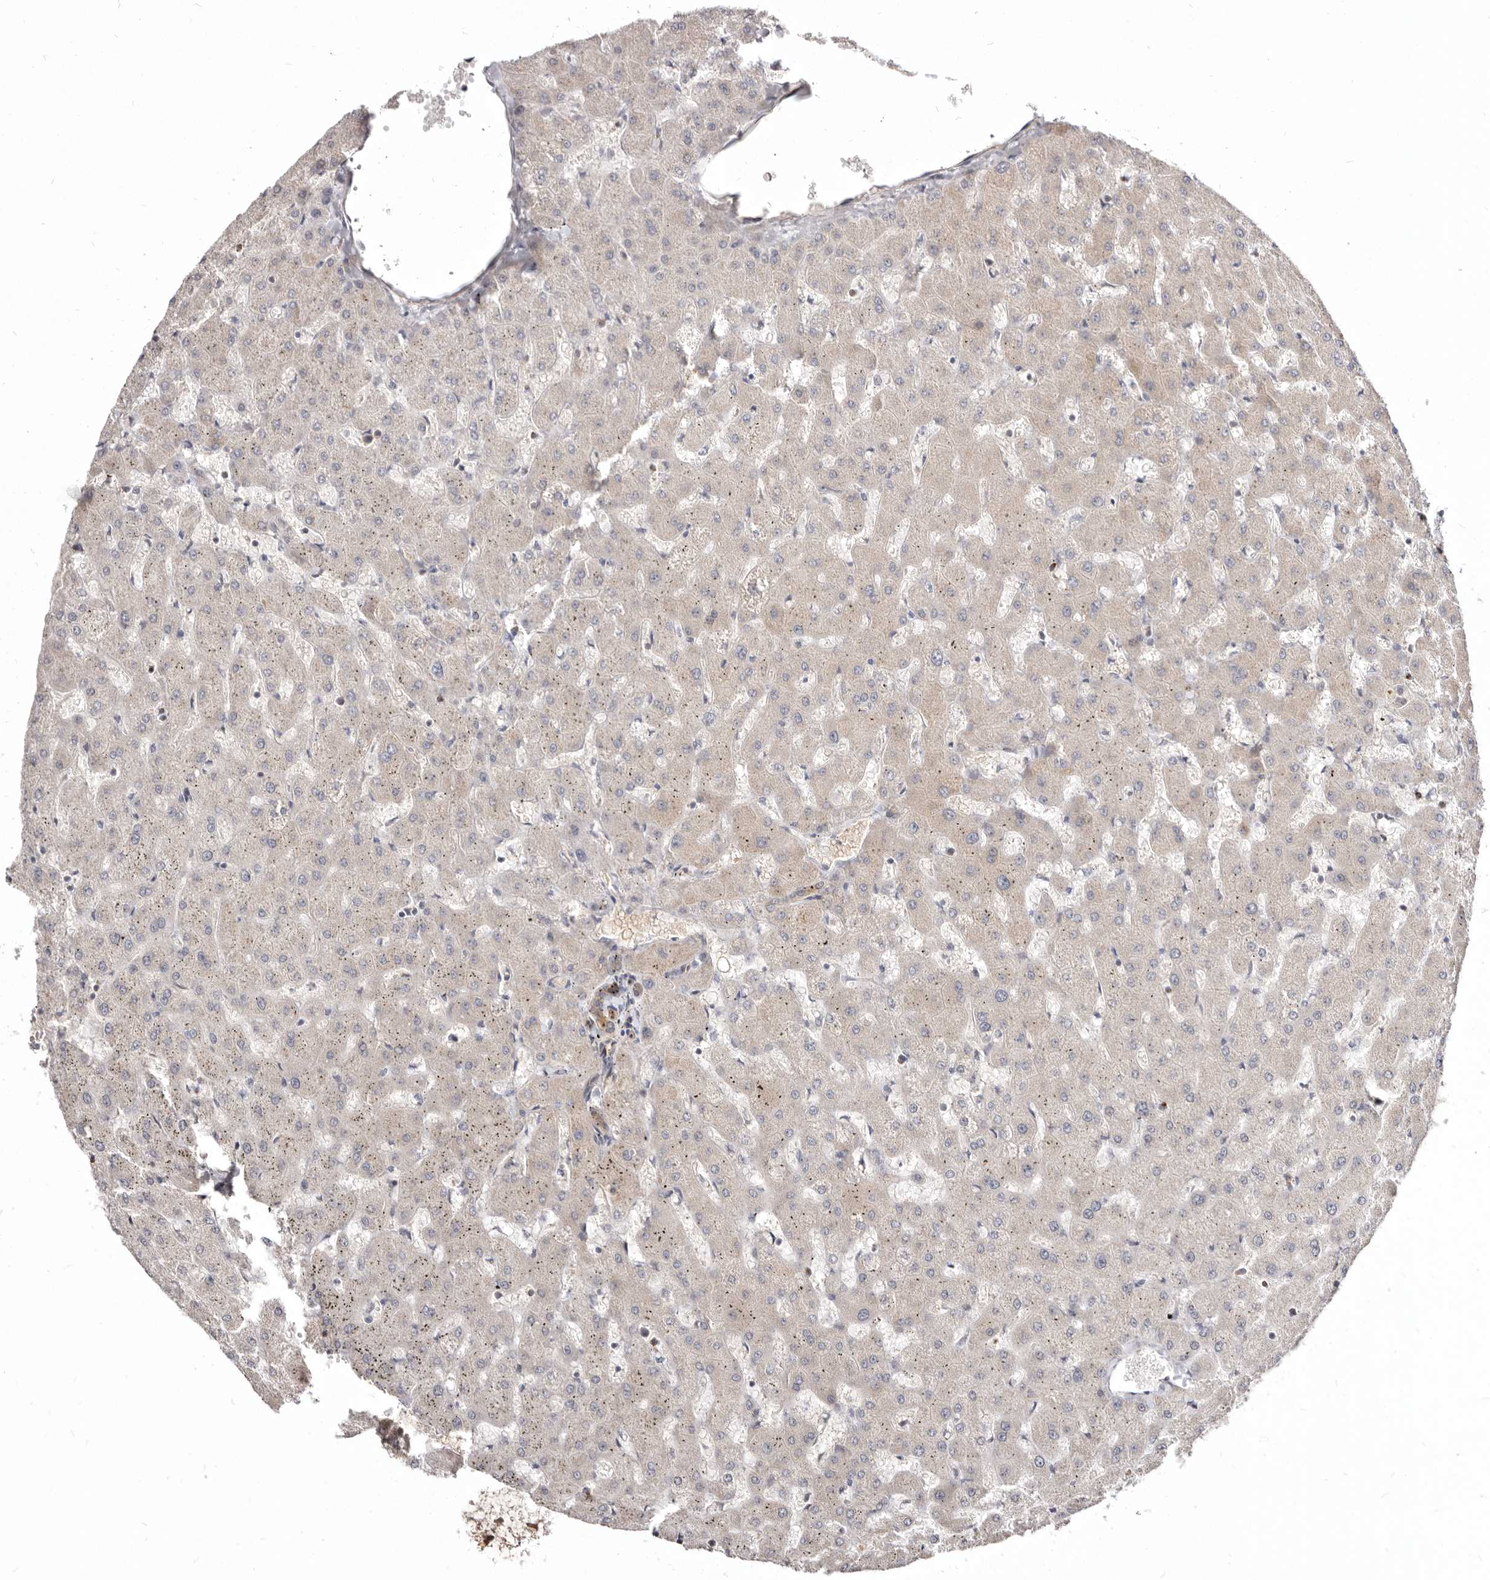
{"staining": {"intensity": "moderate", "quantity": "25%-75%", "location": "cytoplasmic/membranous"}, "tissue": "liver", "cell_type": "Cholangiocytes", "image_type": "normal", "snomed": [{"axis": "morphology", "description": "Normal tissue, NOS"}, {"axis": "topography", "description": "Liver"}], "caption": "Protein staining of normal liver demonstrates moderate cytoplasmic/membranous positivity in about 25%-75% of cholangiocytes. The staining was performed using DAB (3,3'-diaminobenzidine), with brown indicating positive protein expression. Nuclei are stained blue with hematoxylin.", "gene": "GPATCH4", "patient": {"sex": "female", "age": 63}}